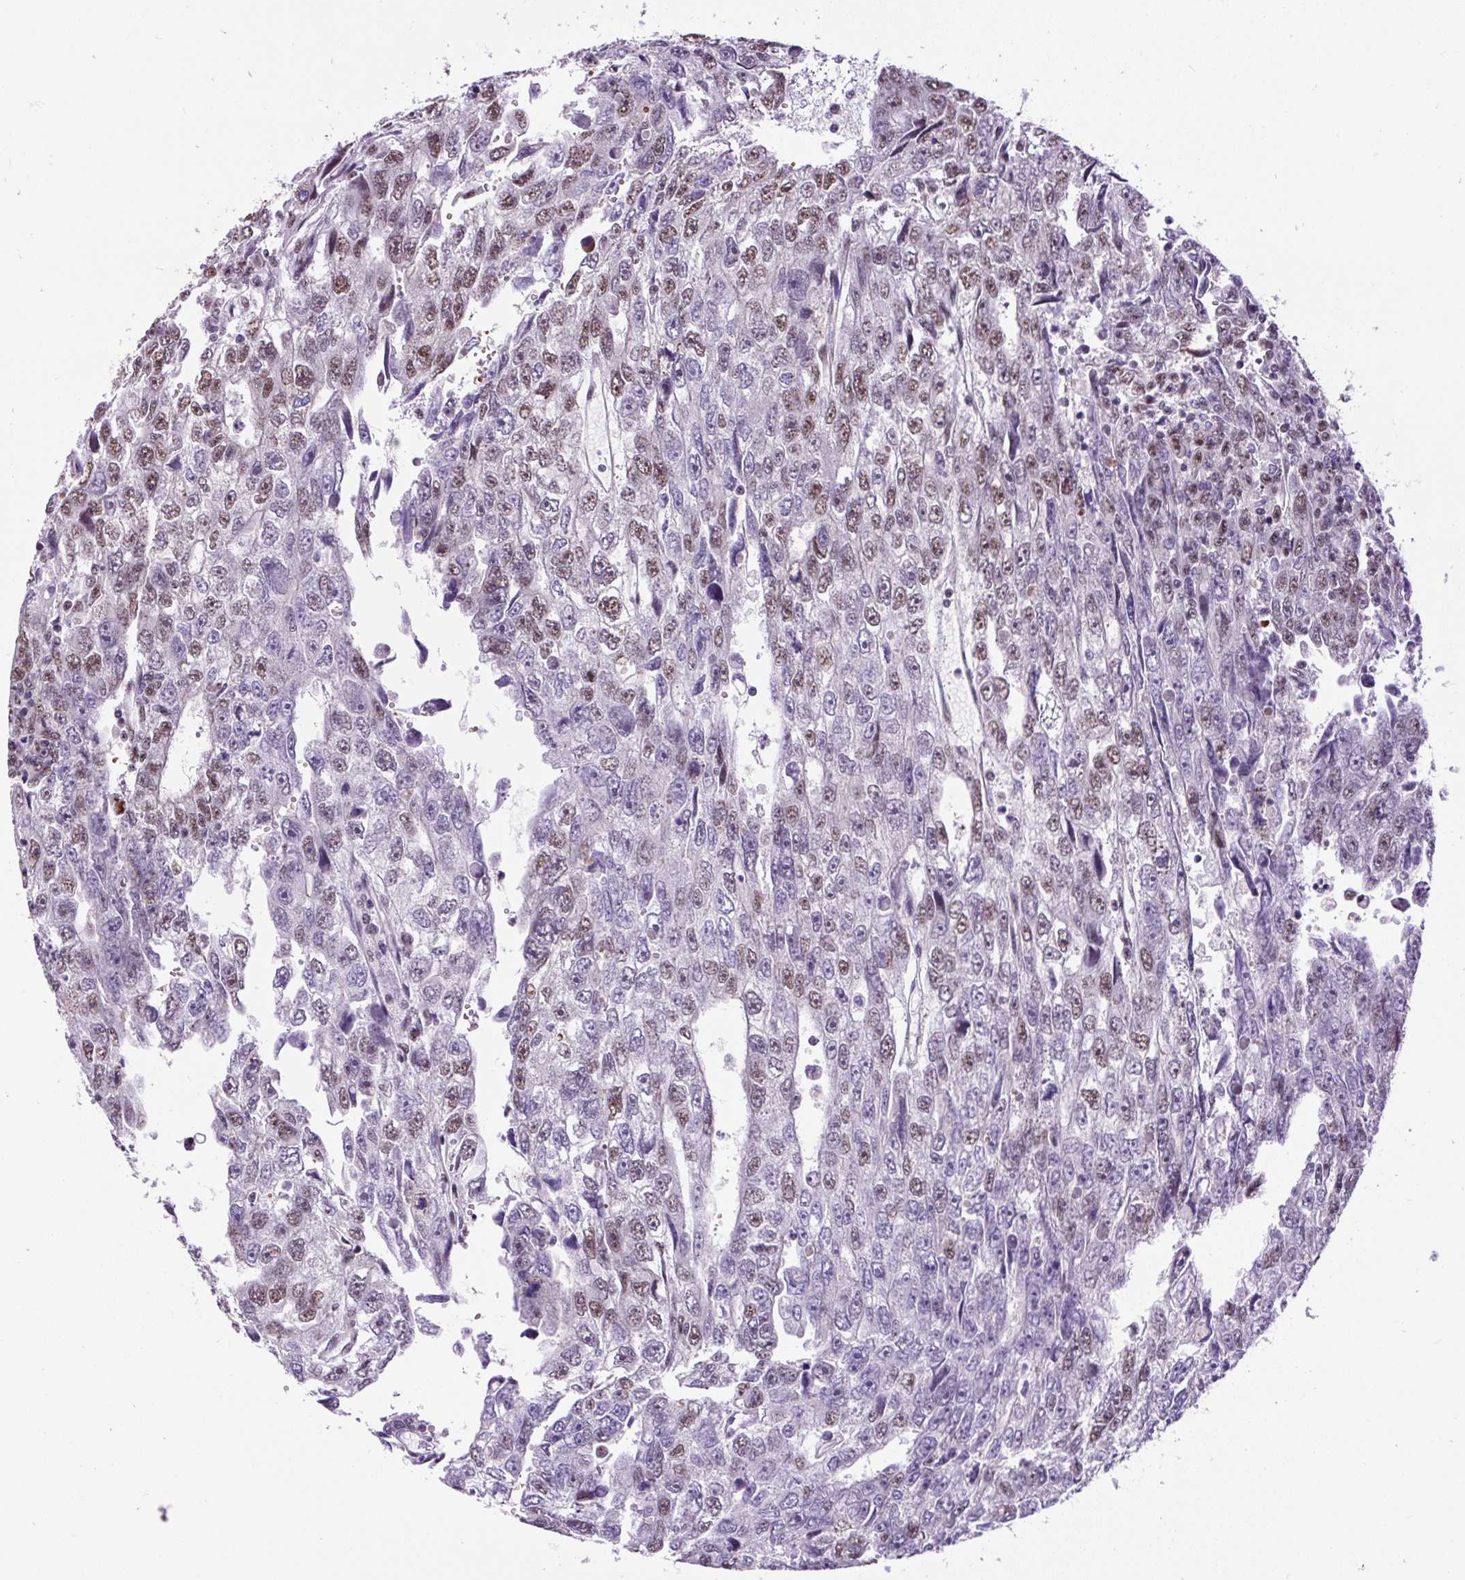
{"staining": {"intensity": "moderate", "quantity": "25%-75%", "location": "nuclear"}, "tissue": "testis cancer", "cell_type": "Tumor cells", "image_type": "cancer", "snomed": [{"axis": "morphology", "description": "Carcinoma, Embryonal, NOS"}, {"axis": "topography", "description": "Testis"}], "caption": "Human testis embryonal carcinoma stained with a brown dye exhibits moderate nuclear positive expression in about 25%-75% of tumor cells.", "gene": "SMC5", "patient": {"sex": "male", "age": 20}}